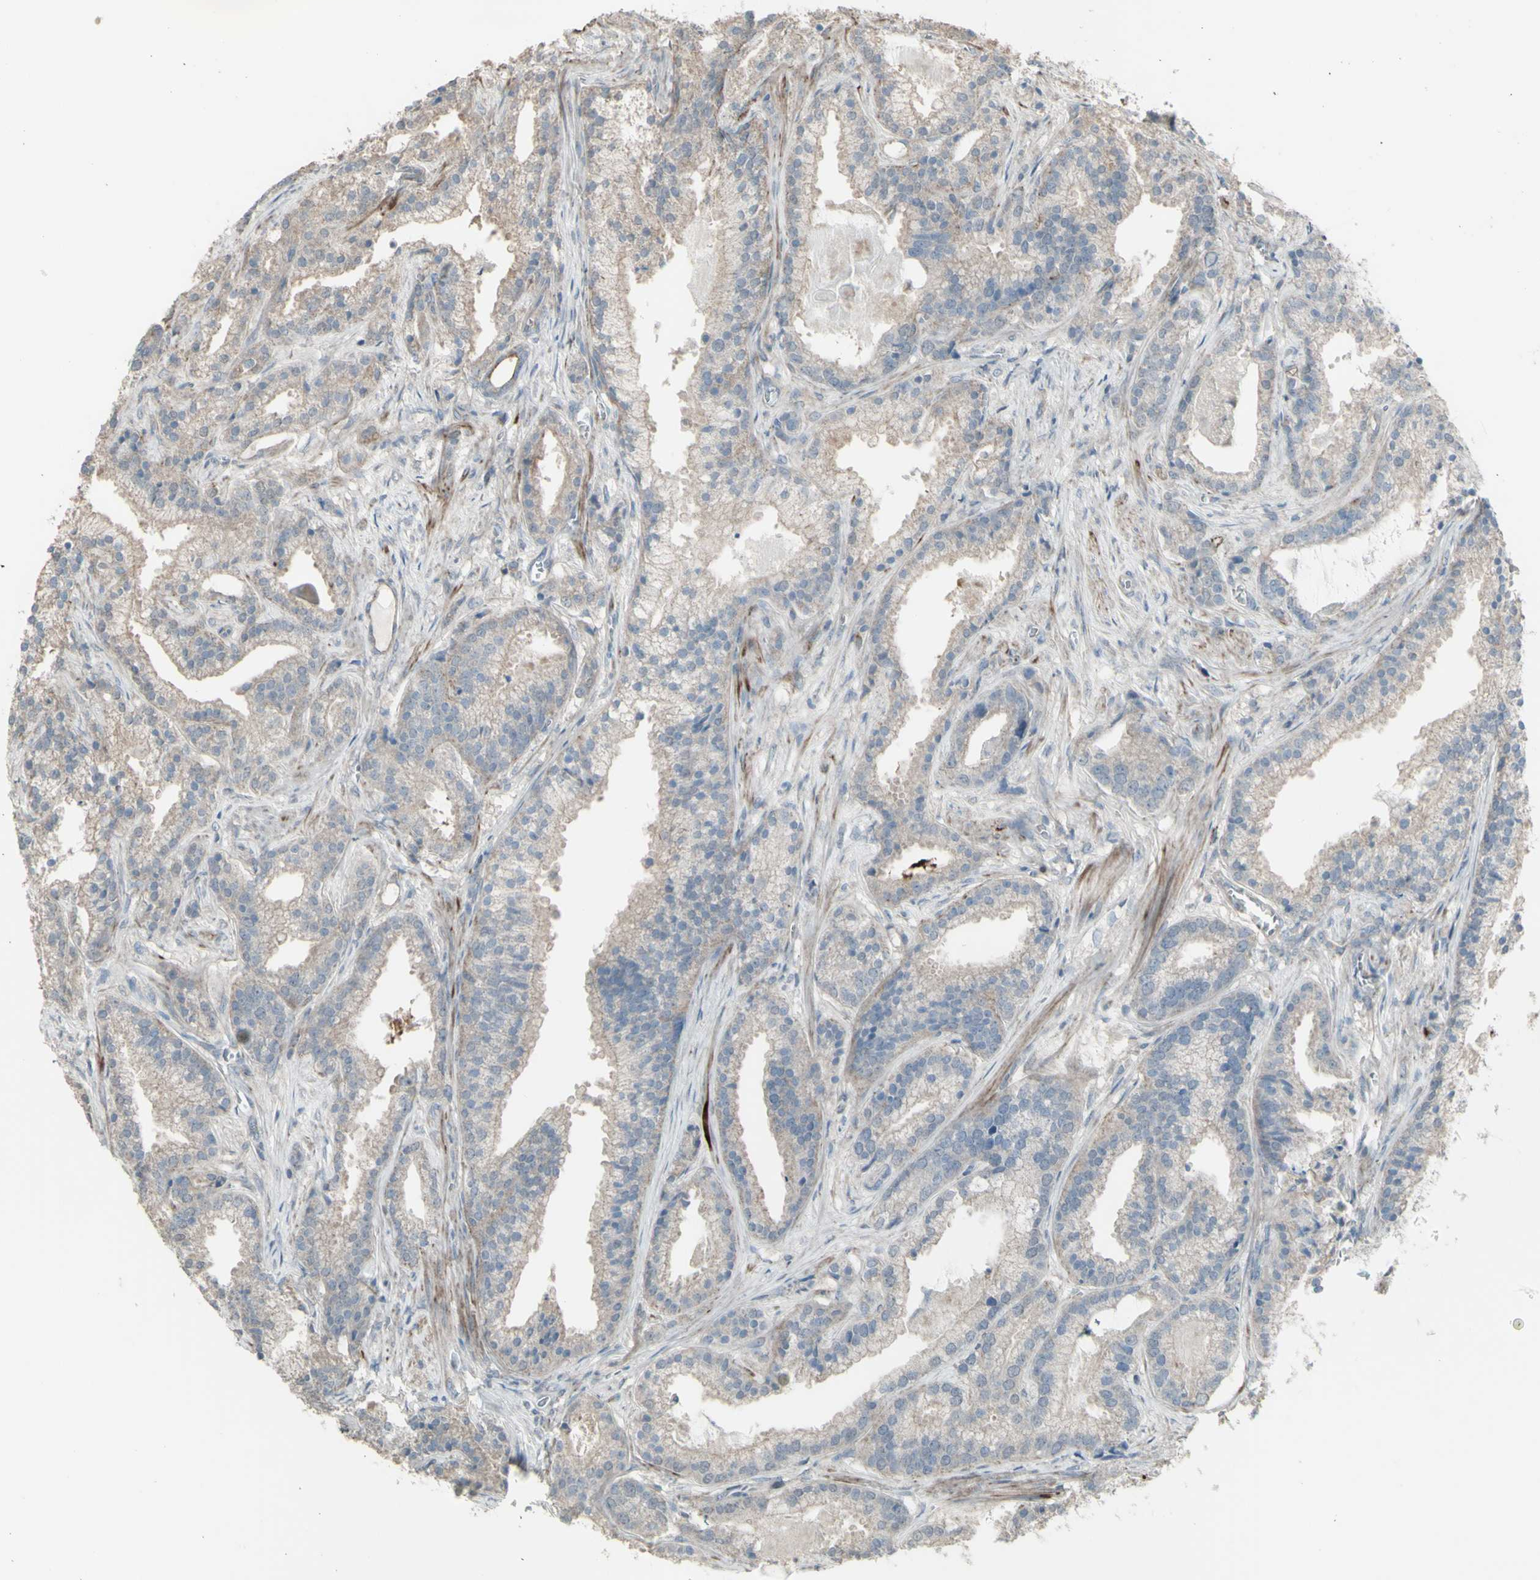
{"staining": {"intensity": "weak", "quantity": ">75%", "location": "cytoplasmic/membranous"}, "tissue": "prostate cancer", "cell_type": "Tumor cells", "image_type": "cancer", "snomed": [{"axis": "morphology", "description": "Adenocarcinoma, Low grade"}, {"axis": "topography", "description": "Prostate"}], "caption": "This photomicrograph reveals immunohistochemistry (IHC) staining of human prostate cancer, with low weak cytoplasmic/membranous staining in approximately >75% of tumor cells.", "gene": "GRAMD1B", "patient": {"sex": "male", "age": 59}}